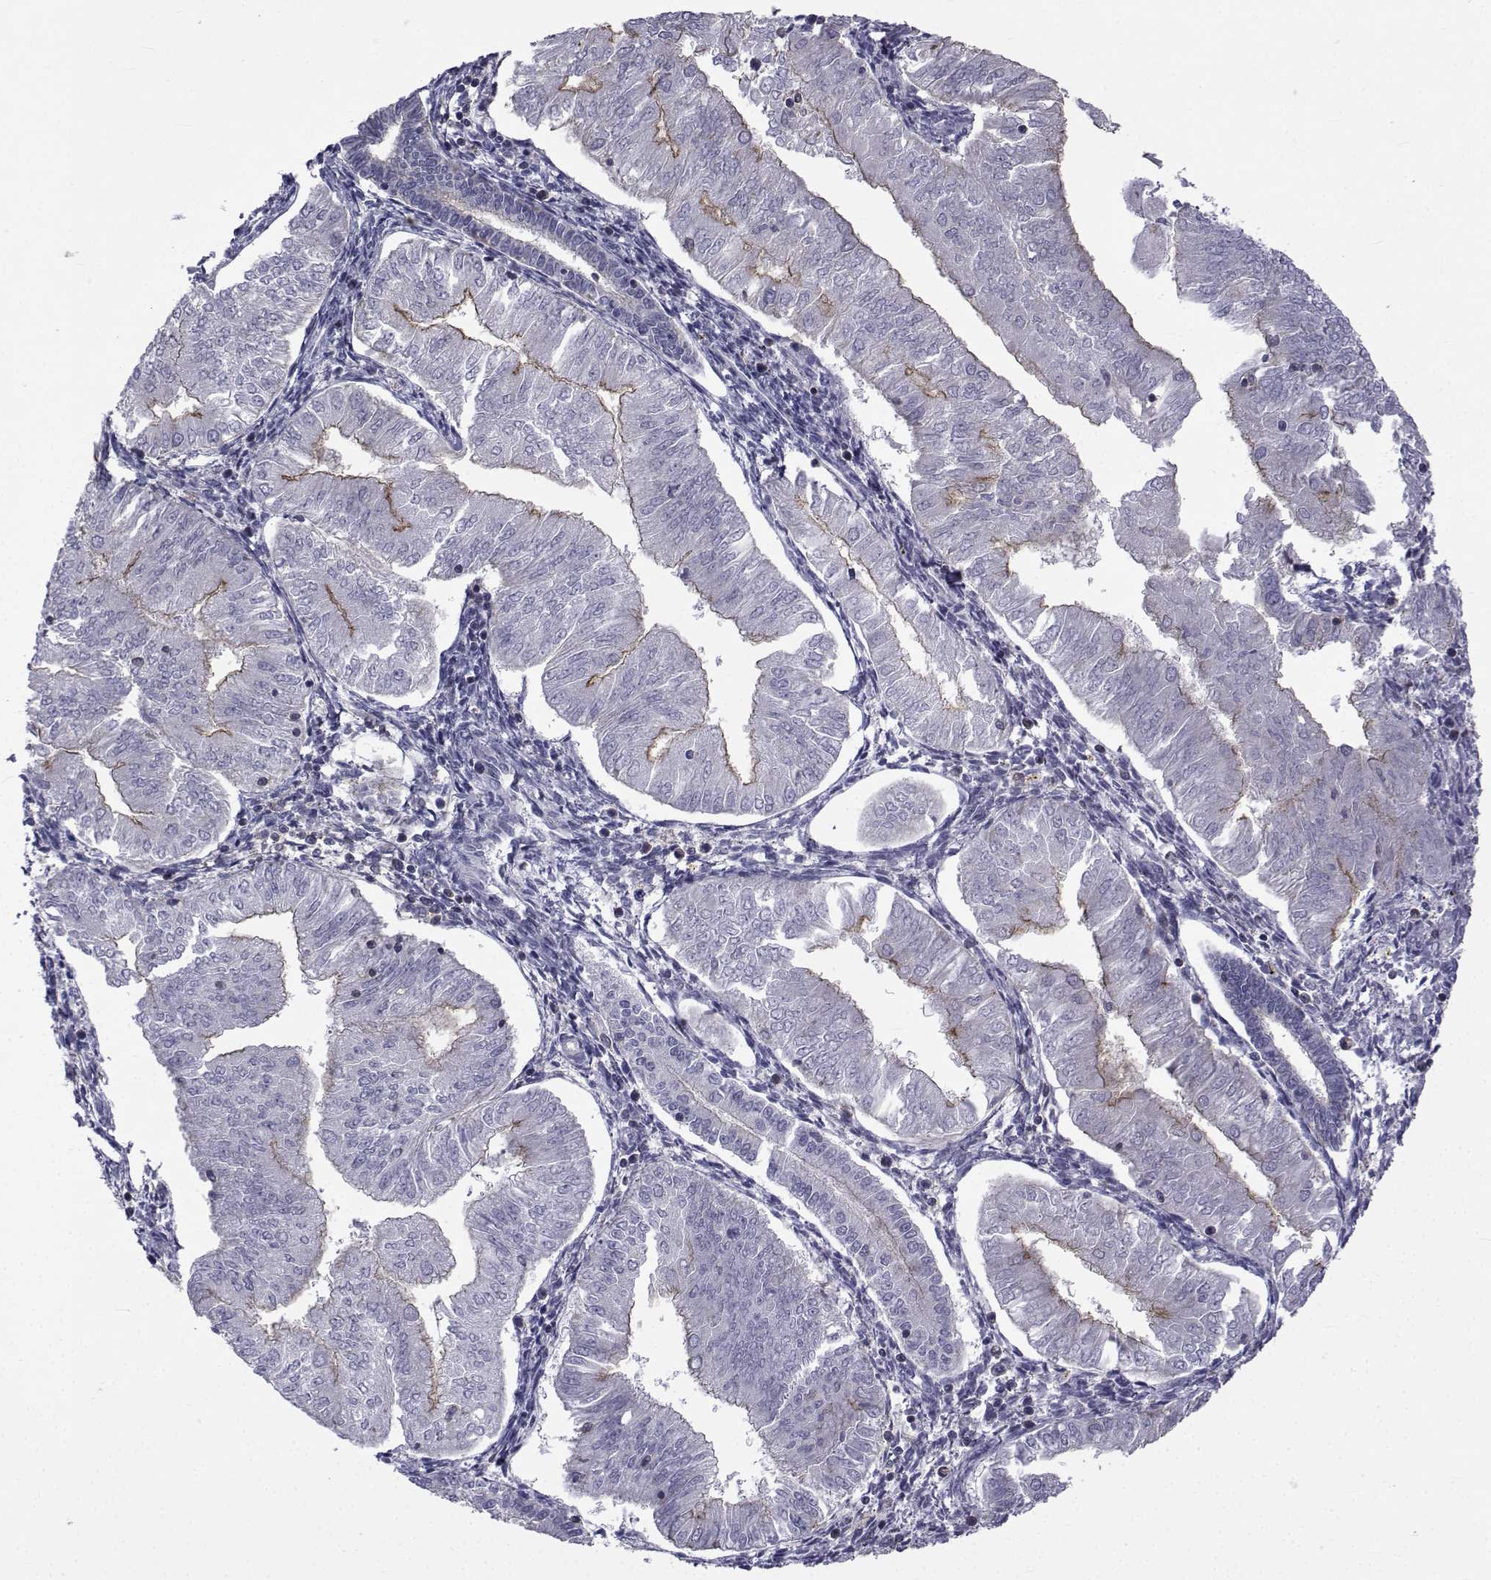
{"staining": {"intensity": "moderate", "quantity": "<25%", "location": "cytoplasmic/membranous"}, "tissue": "endometrial cancer", "cell_type": "Tumor cells", "image_type": "cancer", "snomed": [{"axis": "morphology", "description": "Adenocarcinoma, NOS"}, {"axis": "topography", "description": "Endometrium"}], "caption": "Immunohistochemical staining of human endometrial cancer reveals low levels of moderate cytoplasmic/membranous protein expression in about <25% of tumor cells.", "gene": "PDE6H", "patient": {"sex": "female", "age": 53}}